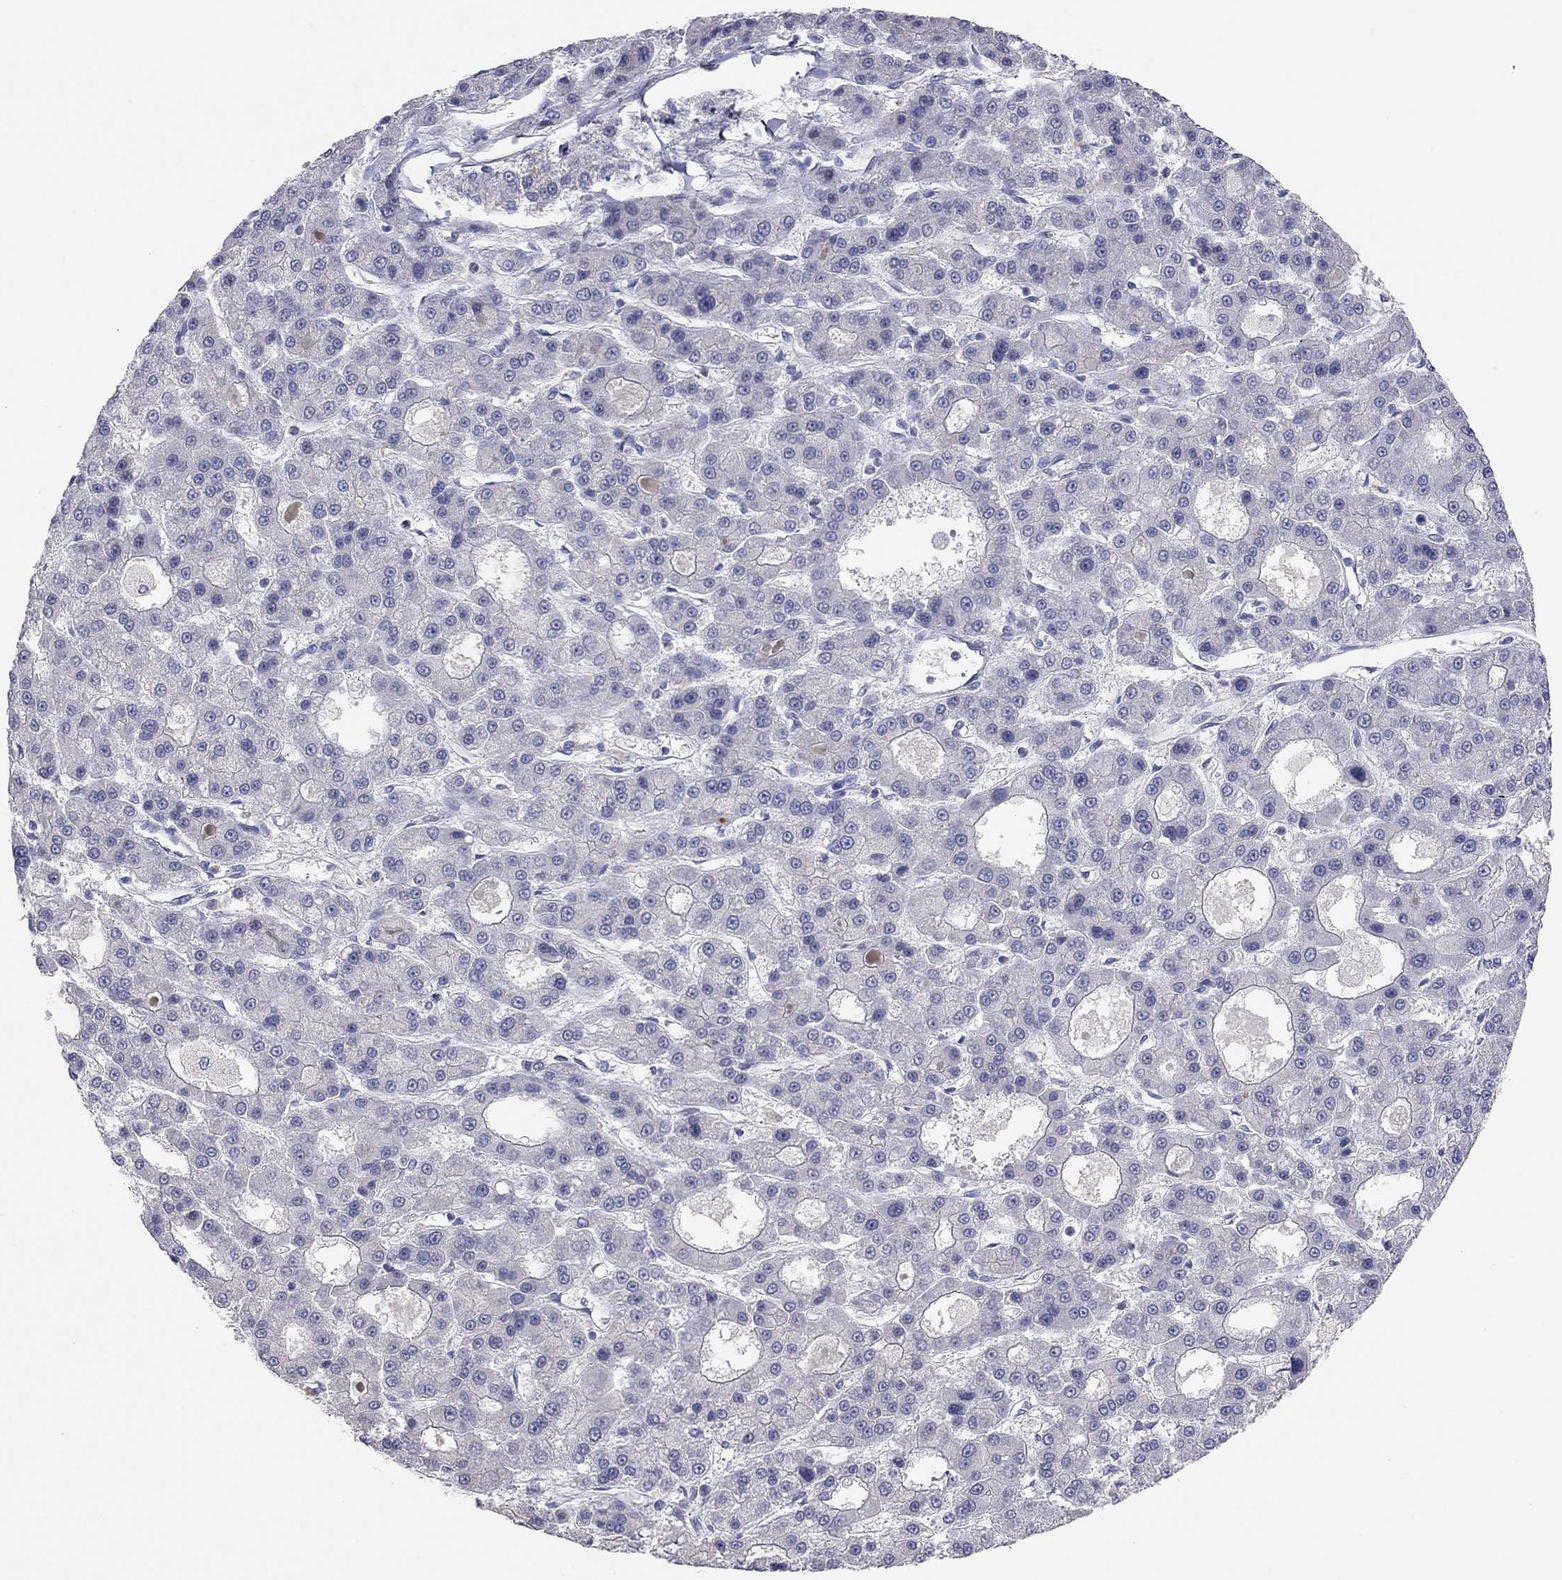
{"staining": {"intensity": "negative", "quantity": "none", "location": "none"}, "tissue": "liver cancer", "cell_type": "Tumor cells", "image_type": "cancer", "snomed": [{"axis": "morphology", "description": "Carcinoma, Hepatocellular, NOS"}, {"axis": "topography", "description": "Liver"}], "caption": "DAB (3,3'-diaminobenzidine) immunohistochemical staining of liver cancer (hepatocellular carcinoma) exhibits no significant expression in tumor cells.", "gene": "KCNB1", "patient": {"sex": "male", "age": 70}}